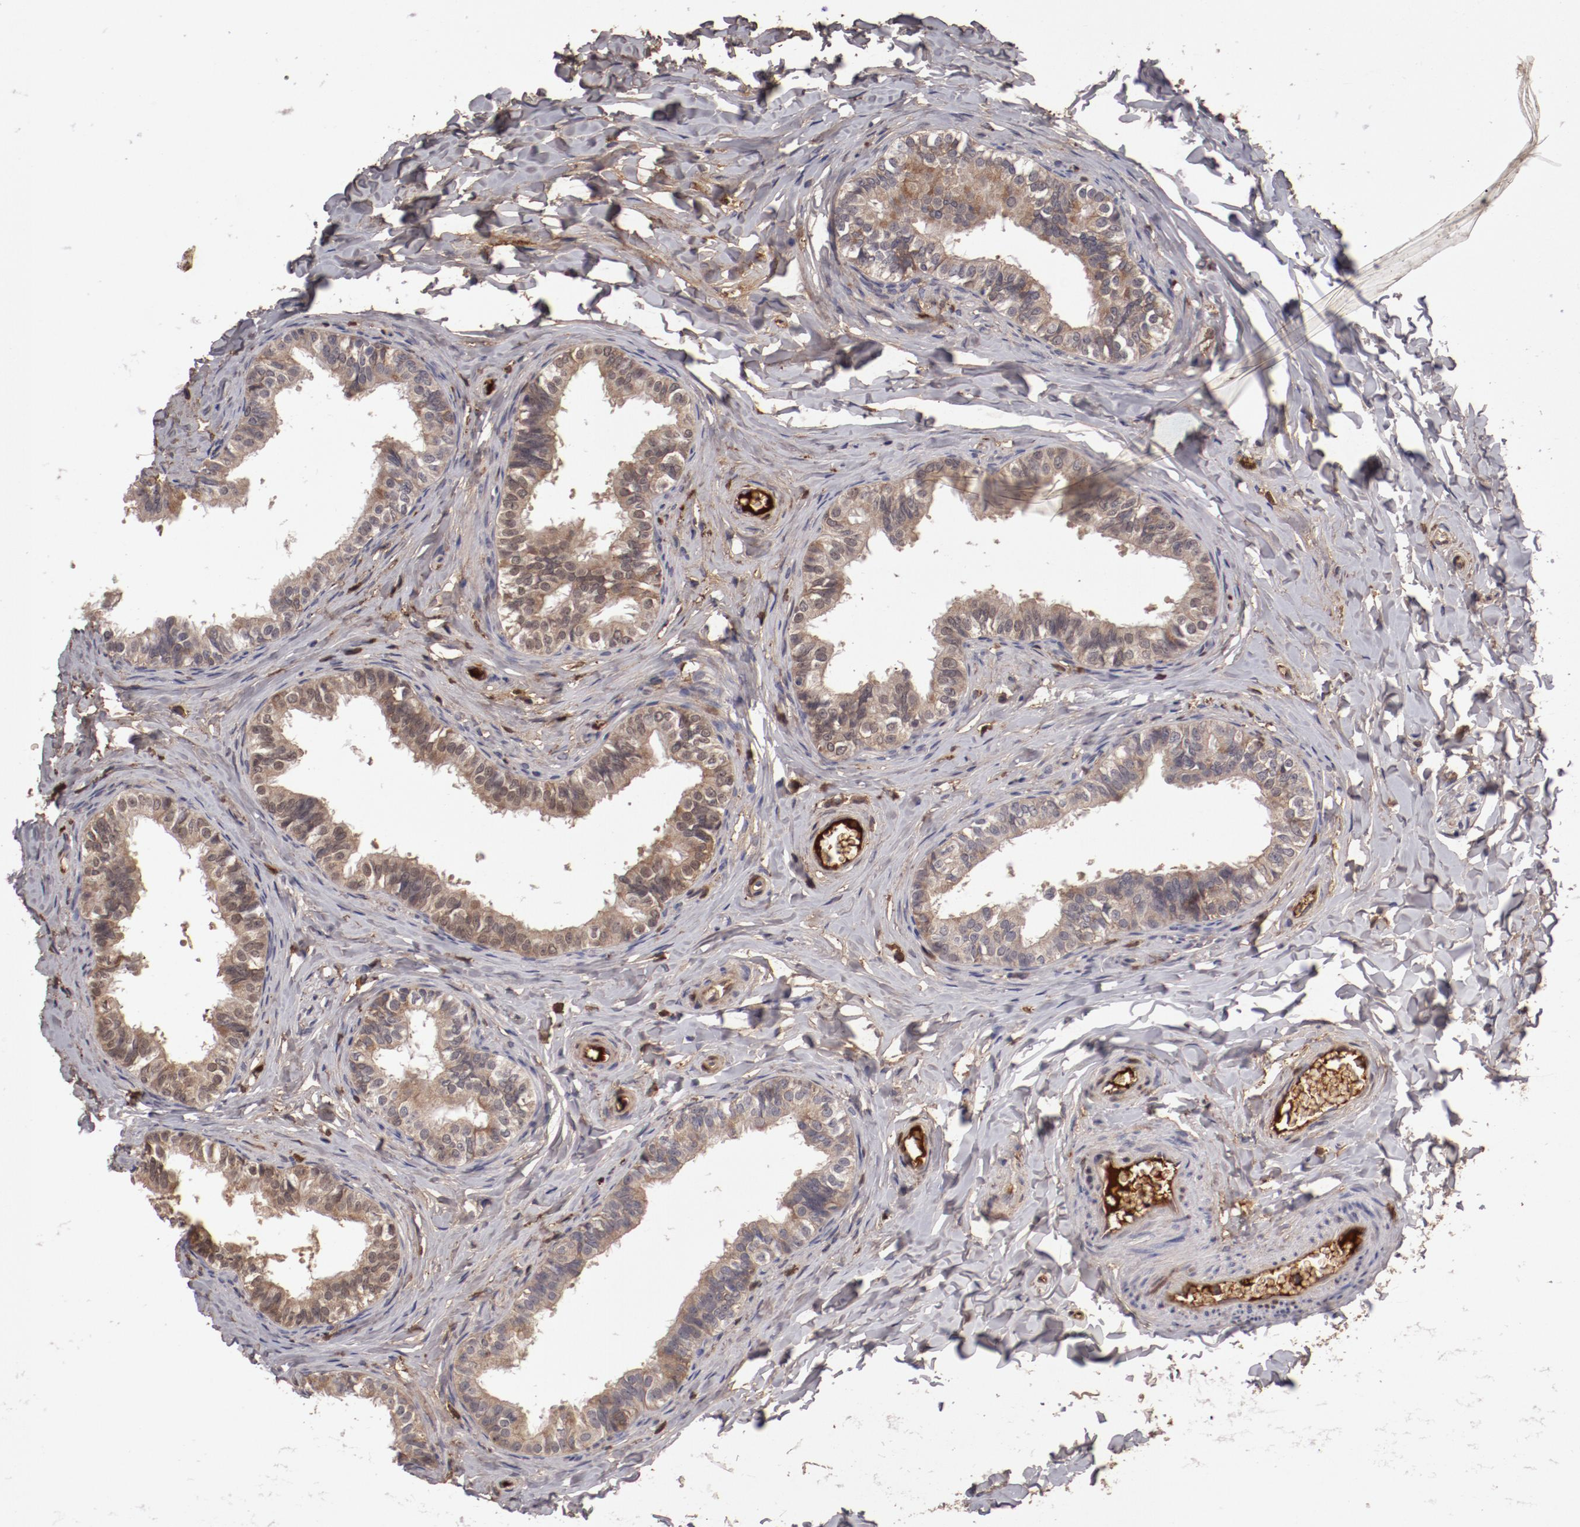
{"staining": {"intensity": "strong", "quantity": ">75%", "location": "cytoplasmic/membranous"}, "tissue": "epididymis", "cell_type": "Glandular cells", "image_type": "normal", "snomed": [{"axis": "morphology", "description": "Normal tissue, NOS"}, {"axis": "topography", "description": "Soft tissue"}, {"axis": "topography", "description": "Epididymis"}], "caption": "A histopathology image of human epididymis stained for a protein exhibits strong cytoplasmic/membranous brown staining in glandular cells. Nuclei are stained in blue.", "gene": "CP", "patient": {"sex": "male", "age": 26}}